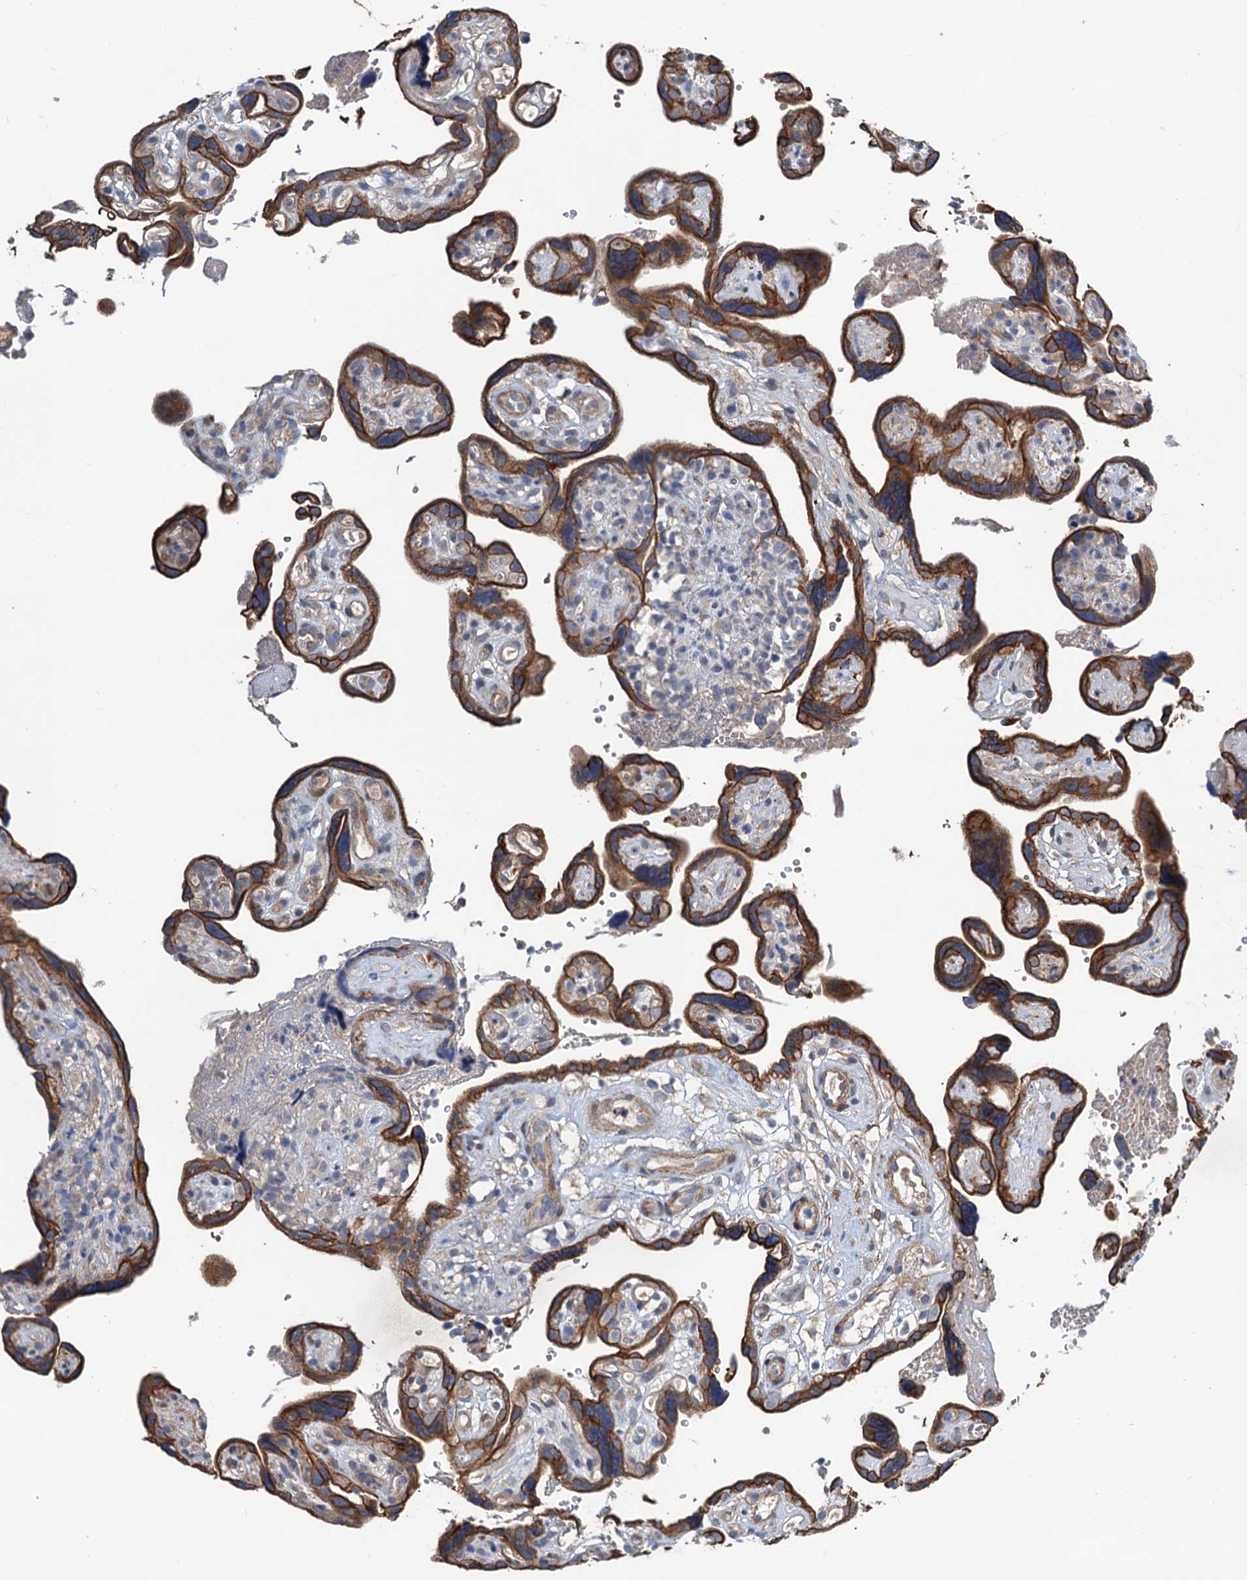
{"staining": {"intensity": "strong", "quantity": ">75%", "location": "cytoplasmic/membranous,nuclear"}, "tissue": "placenta", "cell_type": "Decidual cells", "image_type": "normal", "snomed": [{"axis": "morphology", "description": "Normal tissue, NOS"}, {"axis": "topography", "description": "Placenta"}], "caption": "Placenta stained with immunohistochemistry displays strong cytoplasmic/membranous,nuclear positivity in approximately >75% of decidual cells. (Stains: DAB in brown, nuclei in blue, Microscopy: brightfield microscopy at high magnification).", "gene": "SMCO3", "patient": {"sex": "female", "age": 30}}